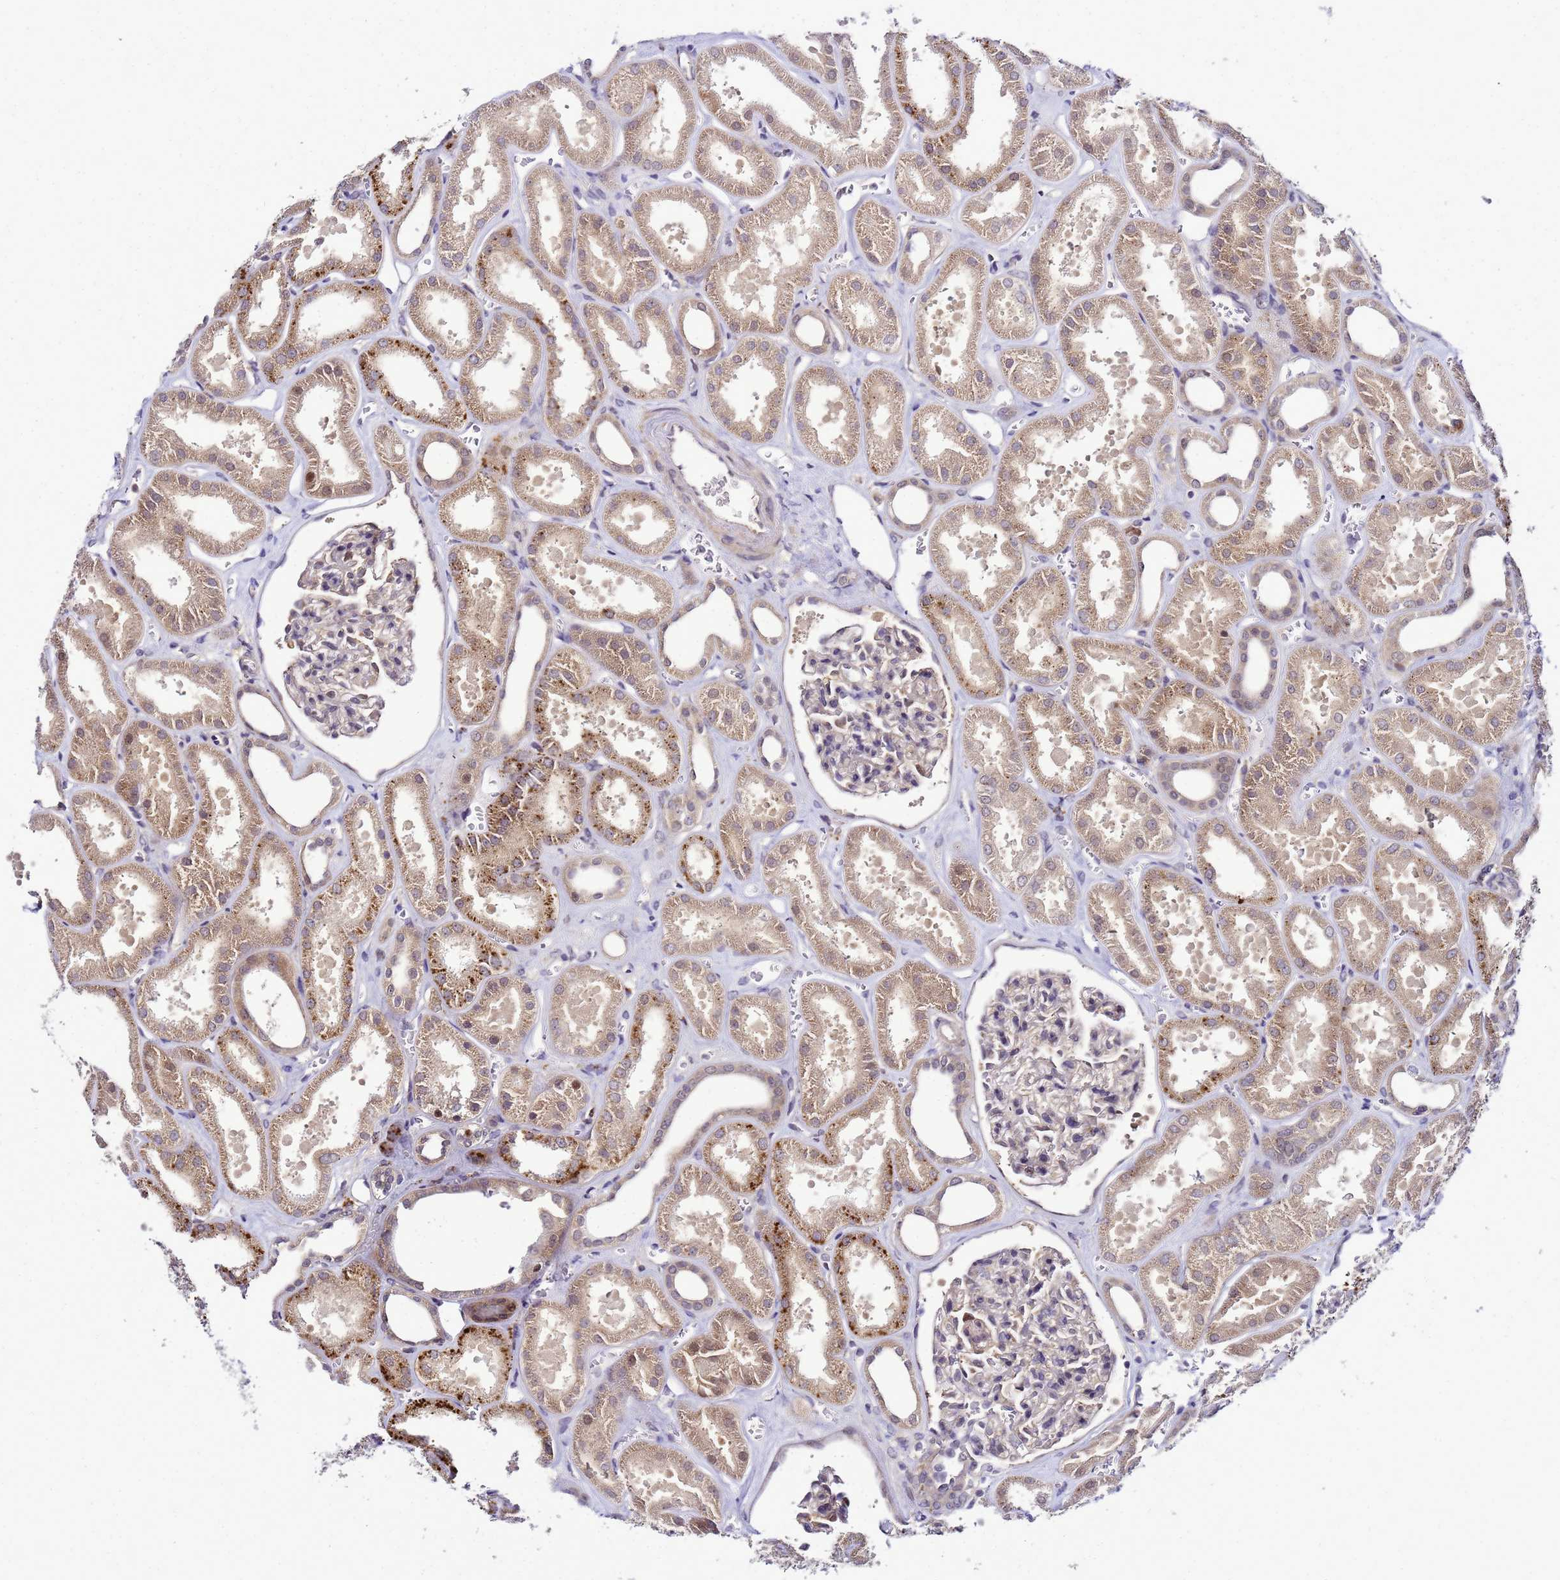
{"staining": {"intensity": "weak", "quantity": "<25%", "location": "cytoplasmic/membranous"}, "tissue": "kidney", "cell_type": "Cells in glomeruli", "image_type": "normal", "snomed": [{"axis": "morphology", "description": "Normal tissue, NOS"}, {"axis": "morphology", "description": "Adenocarcinoma, NOS"}, {"axis": "topography", "description": "Kidney"}], "caption": "Unremarkable kidney was stained to show a protein in brown. There is no significant positivity in cells in glomeruli. The staining is performed using DAB (3,3'-diaminobenzidine) brown chromogen with nuclei counter-stained in using hematoxylin.", "gene": "SAT1", "patient": {"sex": "female", "age": 68}}